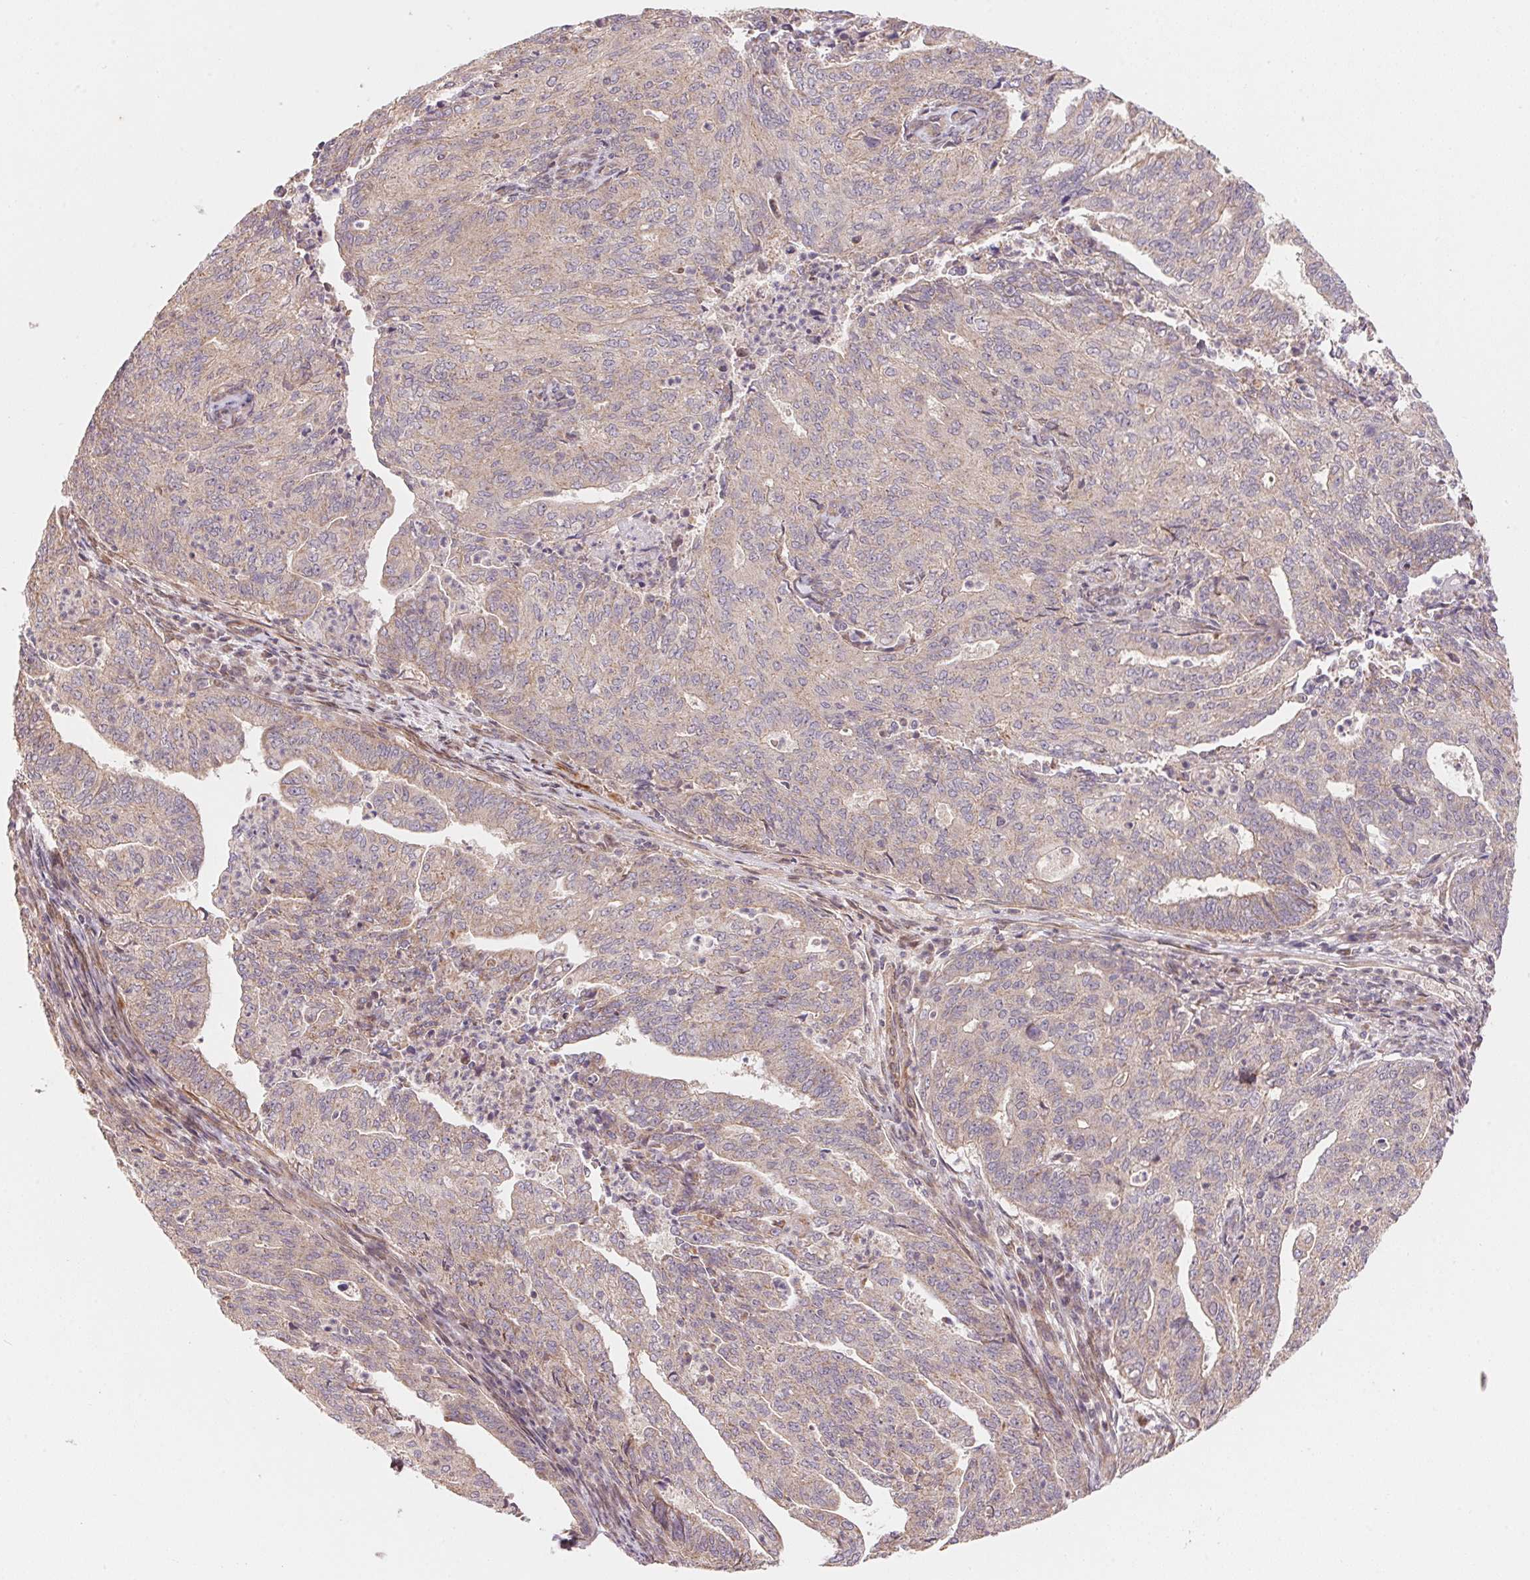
{"staining": {"intensity": "weak", "quantity": "25%-75%", "location": "cytoplasmic/membranous"}, "tissue": "endometrial cancer", "cell_type": "Tumor cells", "image_type": "cancer", "snomed": [{"axis": "morphology", "description": "Adenocarcinoma, NOS"}, {"axis": "topography", "description": "Endometrium"}], "caption": "About 25%-75% of tumor cells in human adenocarcinoma (endometrial) reveal weak cytoplasmic/membranous protein expression as visualized by brown immunohistochemical staining.", "gene": "TNIP2", "patient": {"sex": "female", "age": 82}}